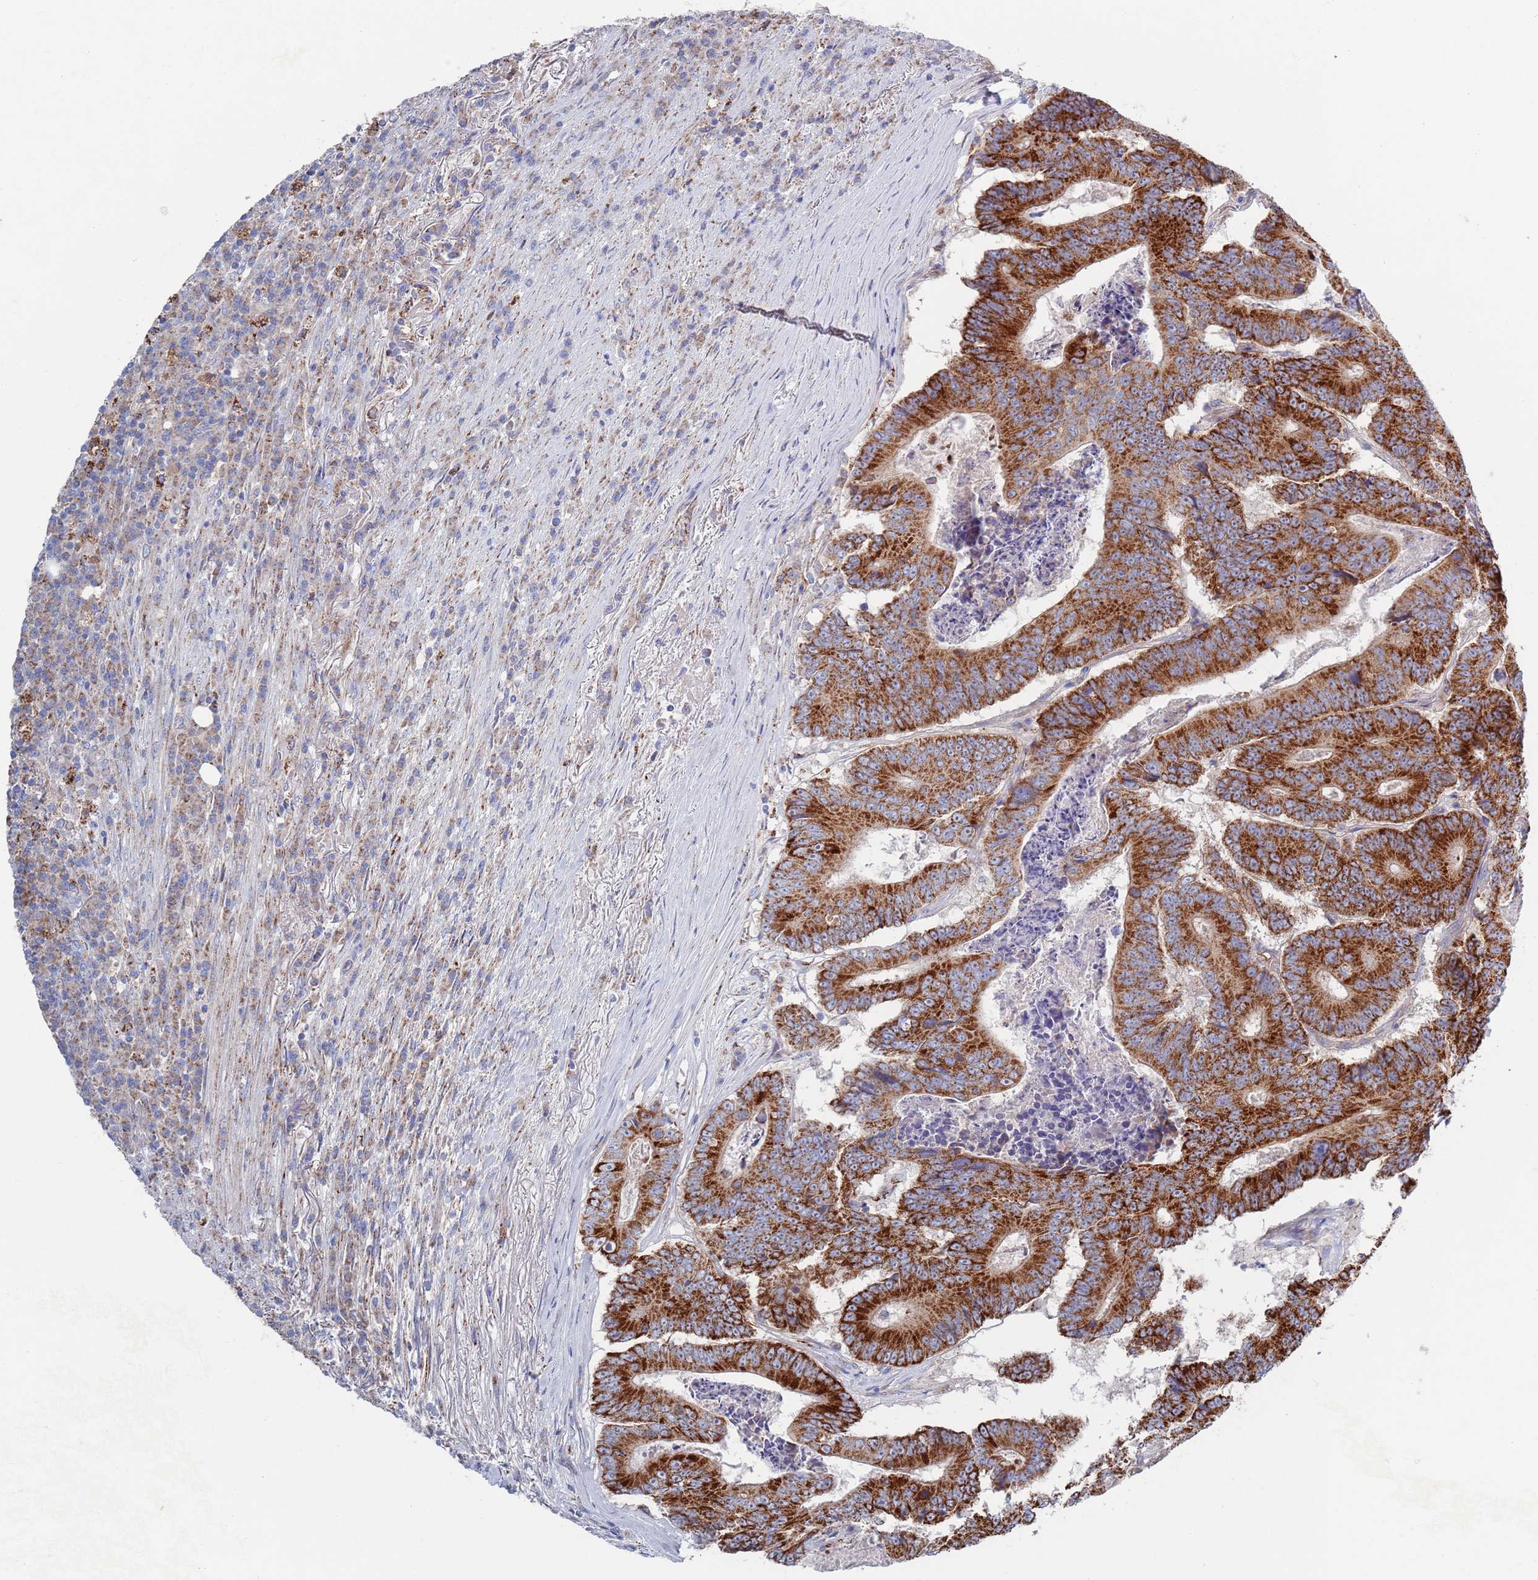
{"staining": {"intensity": "strong", "quantity": ">75%", "location": "cytoplasmic/membranous"}, "tissue": "colorectal cancer", "cell_type": "Tumor cells", "image_type": "cancer", "snomed": [{"axis": "morphology", "description": "Adenocarcinoma, NOS"}, {"axis": "topography", "description": "Colon"}], "caption": "Colorectal adenocarcinoma stained with immunohistochemistry displays strong cytoplasmic/membranous expression in approximately >75% of tumor cells.", "gene": "CHCHD6", "patient": {"sex": "male", "age": 83}}